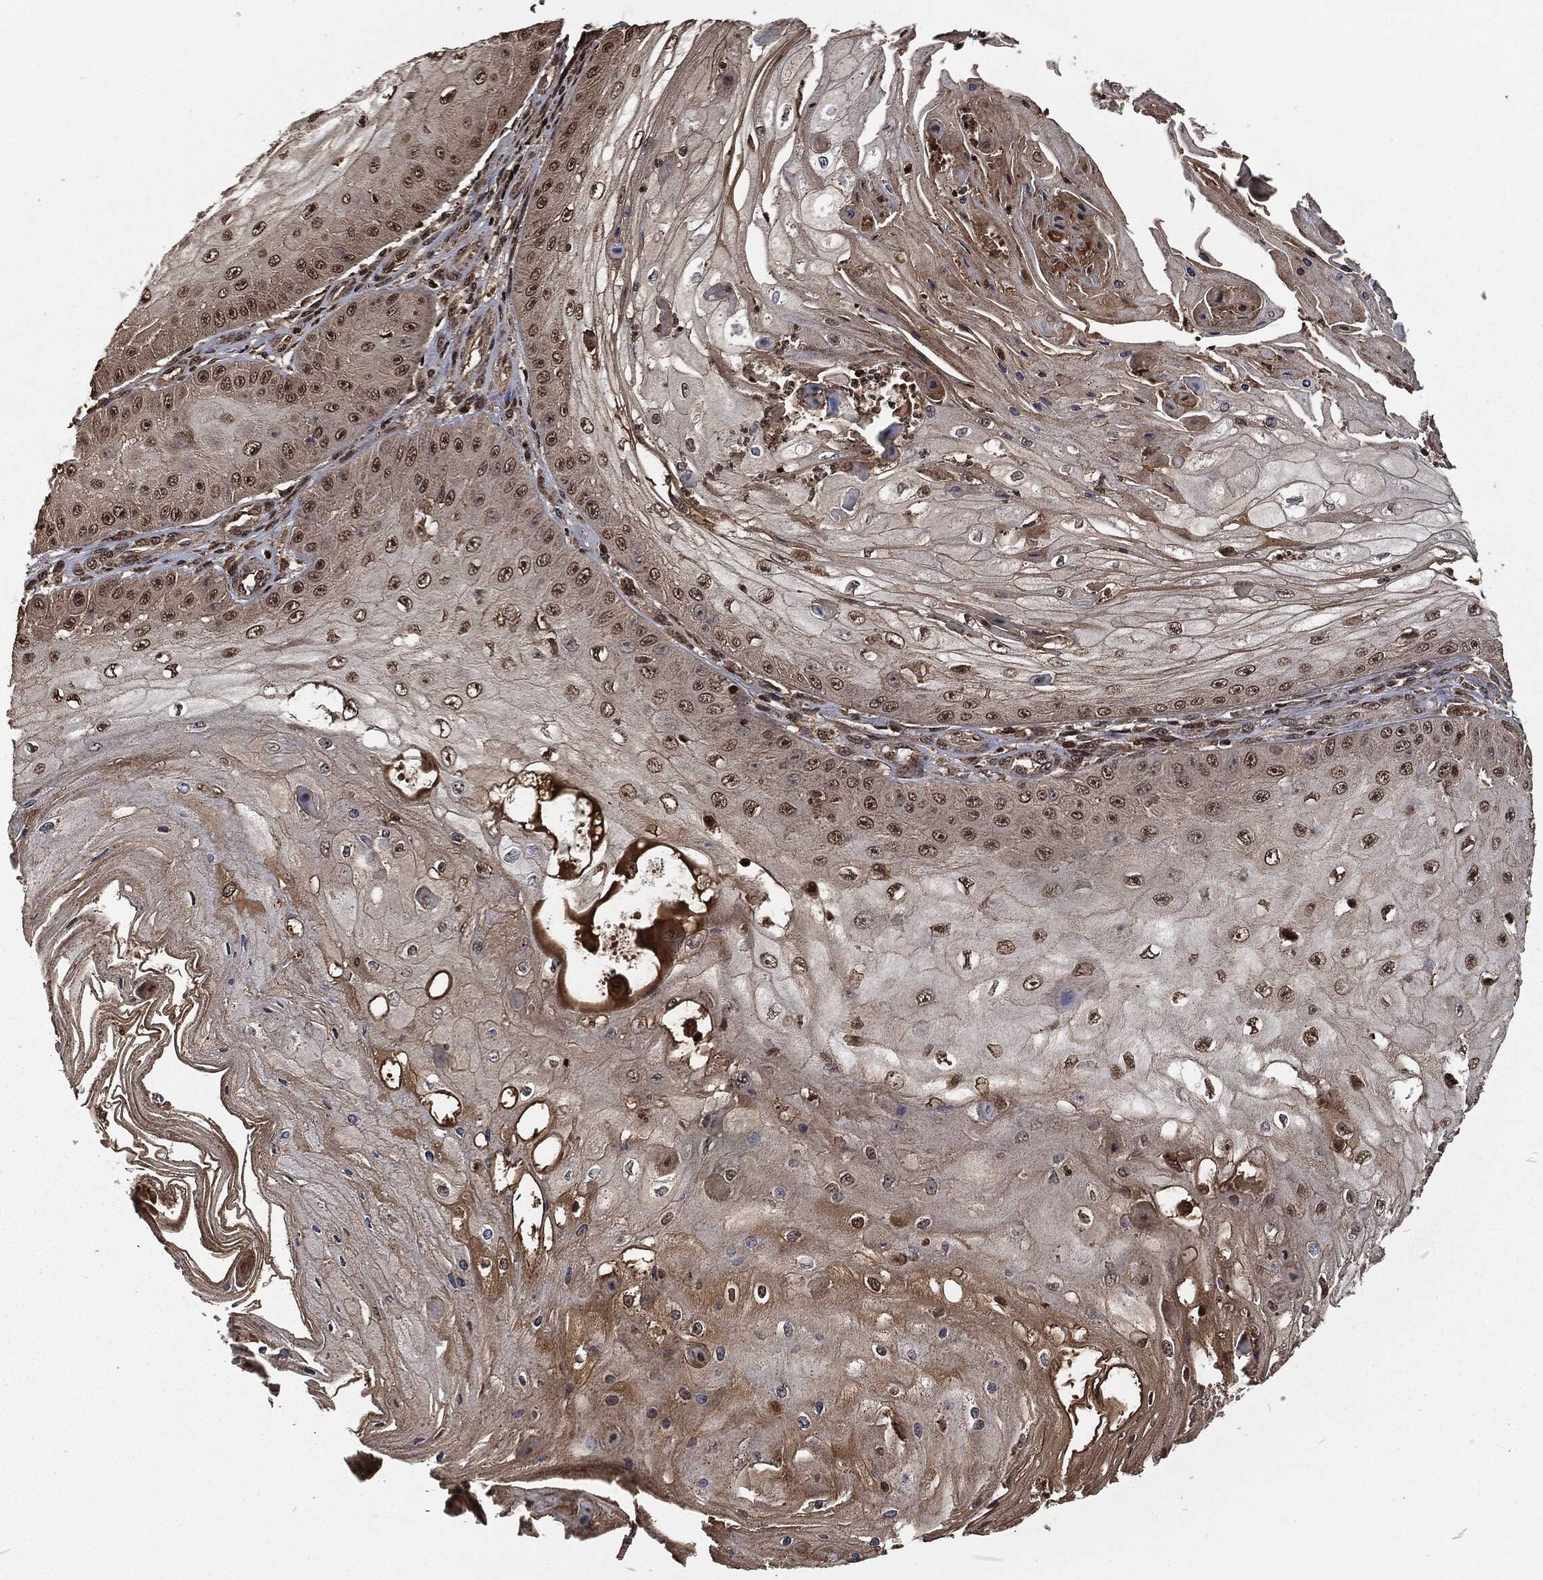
{"staining": {"intensity": "moderate", "quantity": "25%-75%", "location": "nuclear"}, "tissue": "skin cancer", "cell_type": "Tumor cells", "image_type": "cancer", "snomed": [{"axis": "morphology", "description": "Inflammation, NOS"}, {"axis": "morphology", "description": "Squamous cell carcinoma, NOS"}, {"axis": "topography", "description": "Skin"}], "caption": "Skin cancer tissue demonstrates moderate nuclear staining in approximately 25%-75% of tumor cells, visualized by immunohistochemistry.", "gene": "SNAI1", "patient": {"sex": "male", "age": 70}}